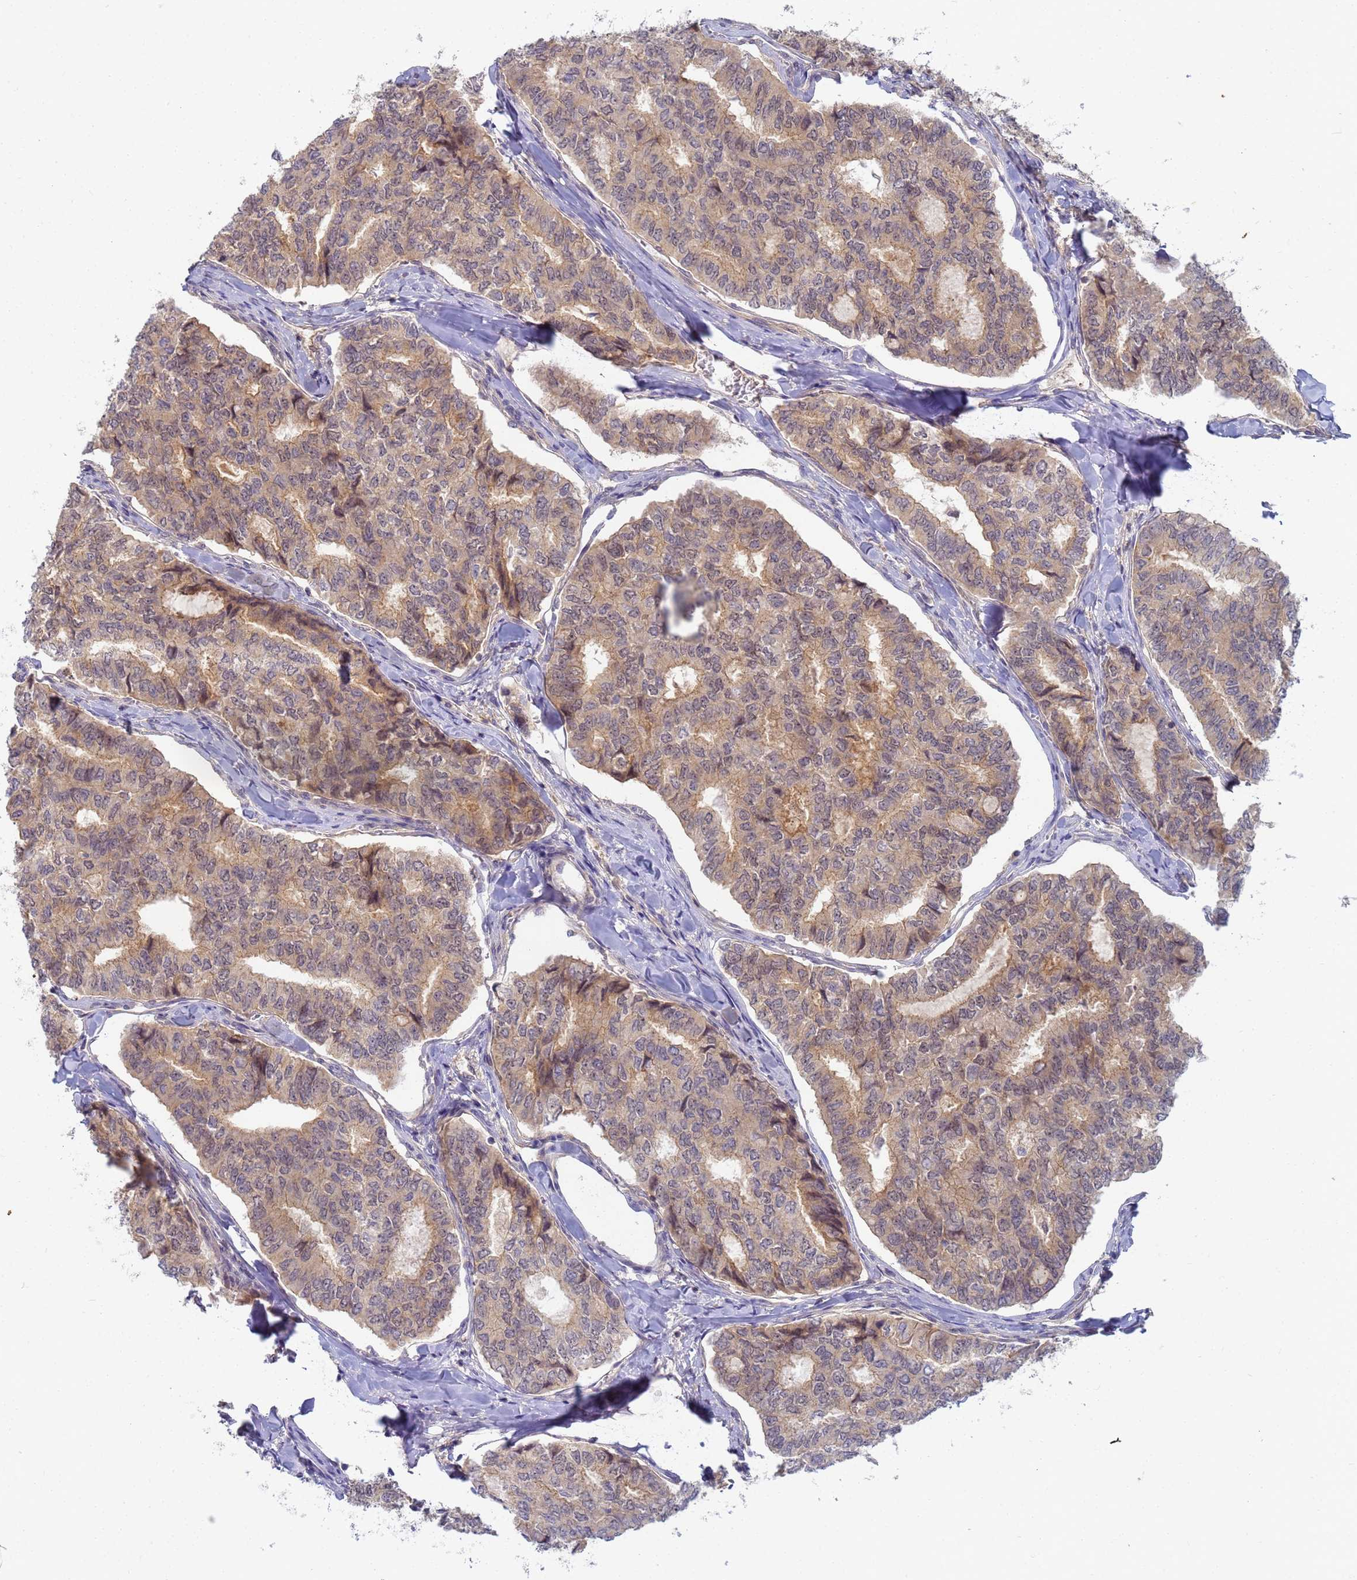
{"staining": {"intensity": "moderate", "quantity": "25%-75%", "location": "cytoplasmic/membranous"}, "tissue": "thyroid cancer", "cell_type": "Tumor cells", "image_type": "cancer", "snomed": [{"axis": "morphology", "description": "Papillary adenocarcinoma, NOS"}, {"axis": "topography", "description": "Thyroid gland"}], "caption": "An immunohistochemistry micrograph of neoplastic tissue is shown. Protein staining in brown highlights moderate cytoplasmic/membranous positivity in thyroid papillary adenocarcinoma within tumor cells. (Stains: DAB in brown, nuclei in blue, Microscopy: brightfield microscopy at high magnification).", "gene": "SHARPIN", "patient": {"sex": "female", "age": 35}}